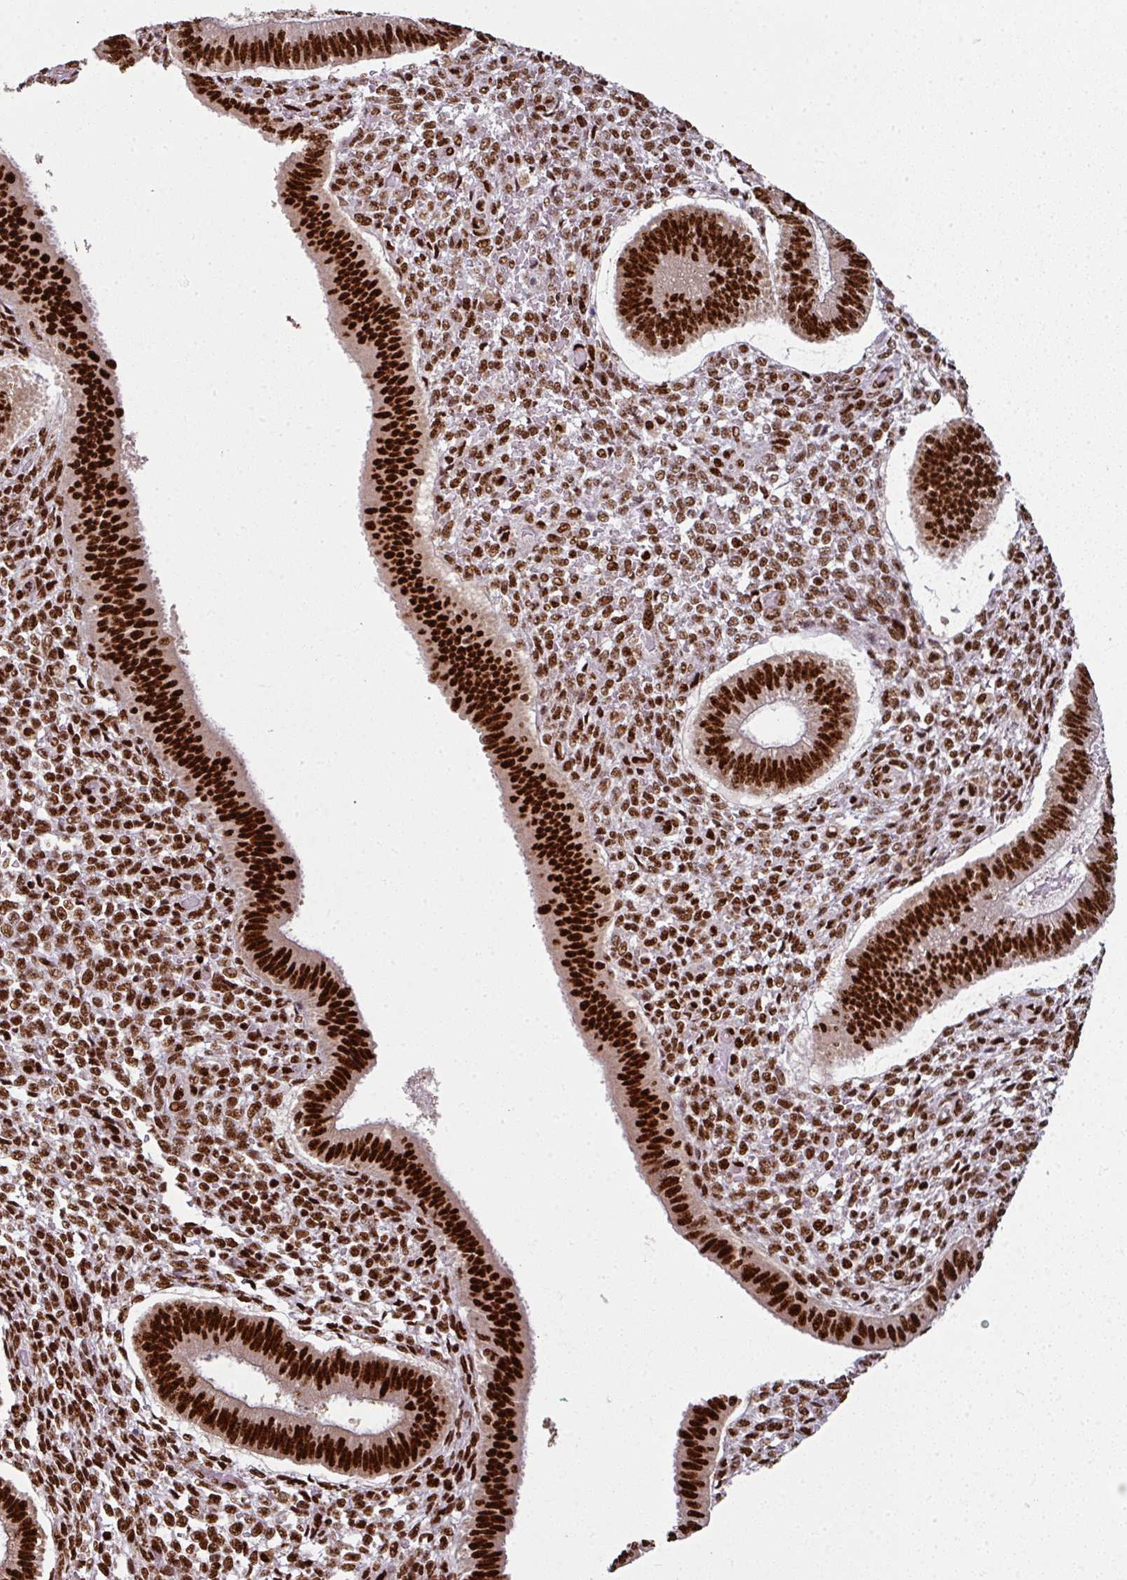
{"staining": {"intensity": "strong", "quantity": ">75%", "location": "nuclear"}, "tissue": "endometrium", "cell_type": "Cells in endometrial stroma", "image_type": "normal", "snomed": [{"axis": "morphology", "description": "Normal tissue, NOS"}, {"axis": "topography", "description": "Endometrium"}], "caption": "An image showing strong nuclear staining in approximately >75% of cells in endometrial stroma in normal endometrium, as visualized by brown immunohistochemical staining.", "gene": "SIK3", "patient": {"sex": "female", "age": 25}}